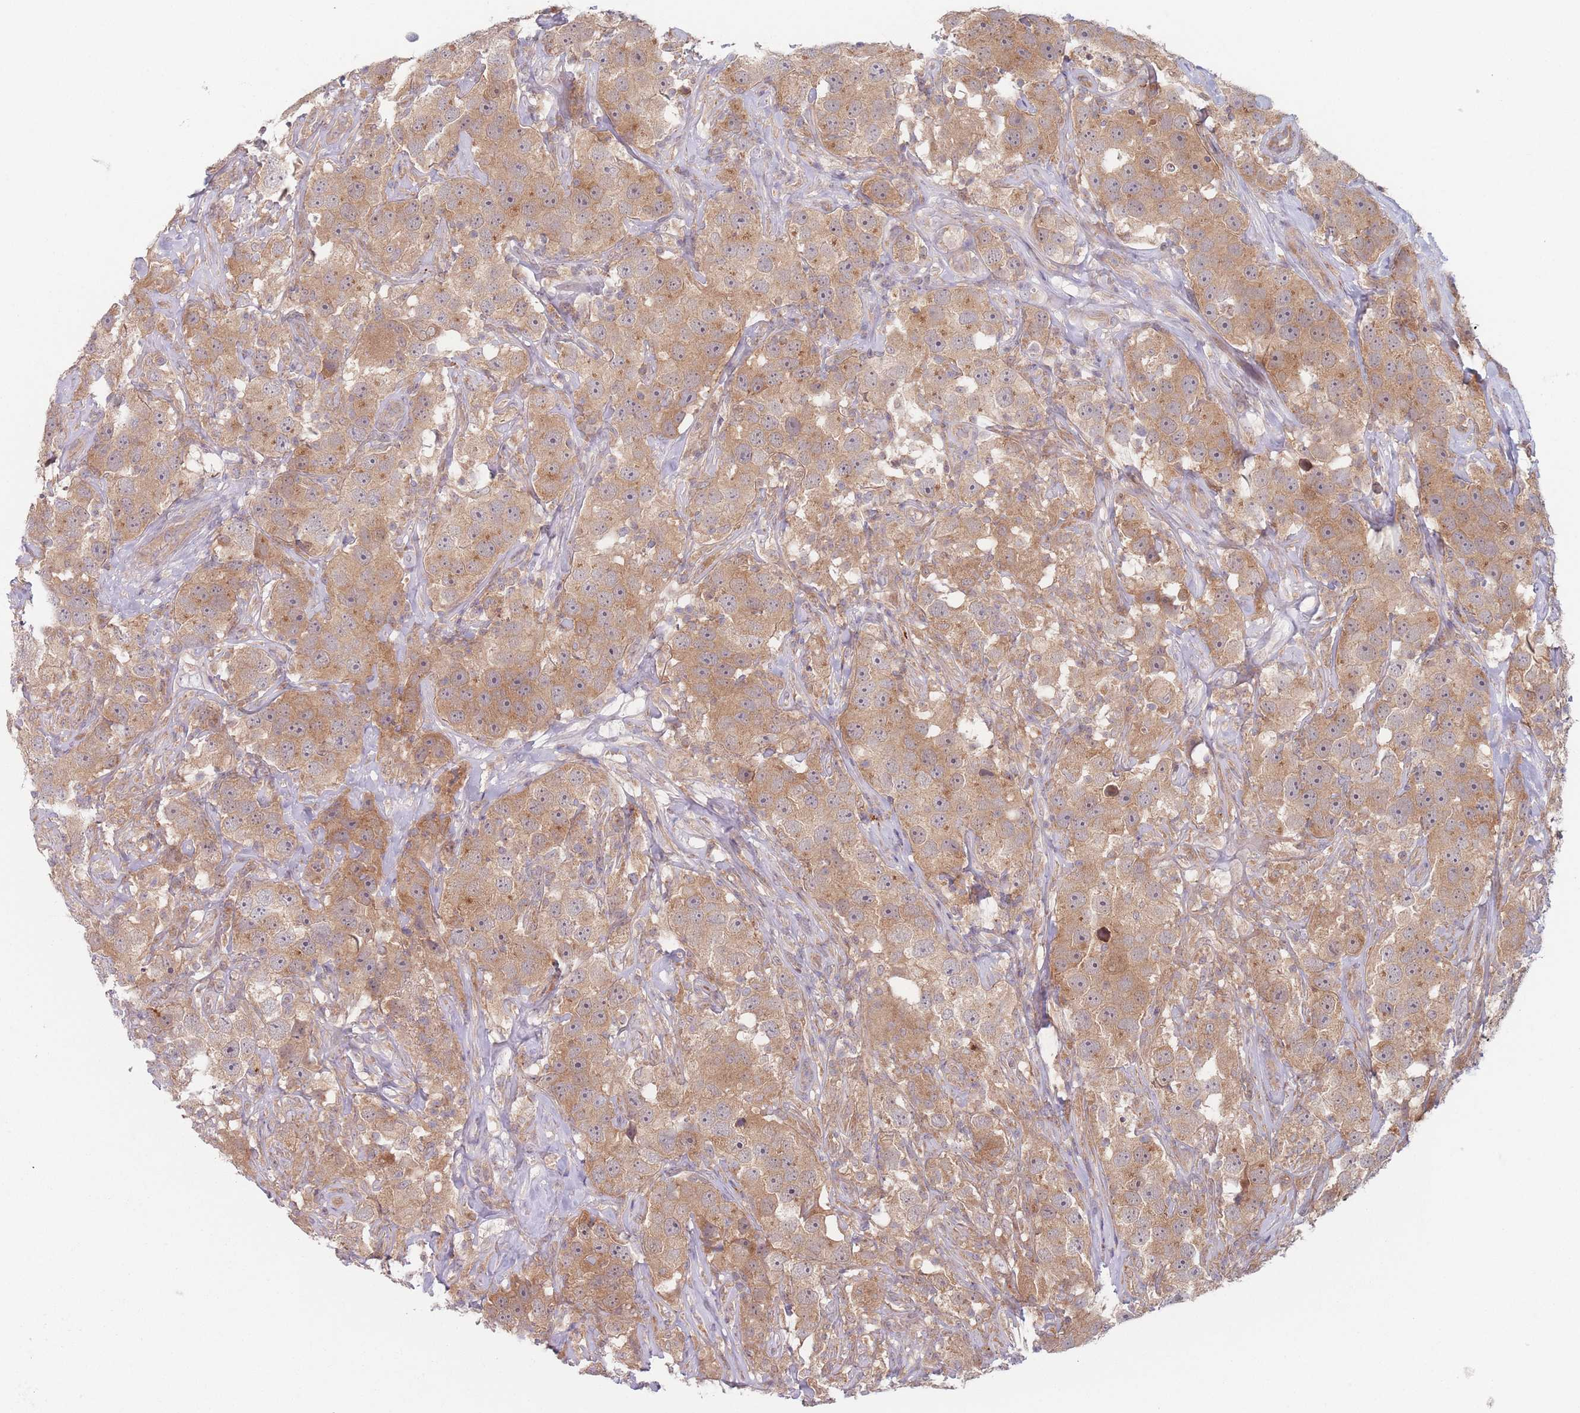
{"staining": {"intensity": "moderate", "quantity": ">75%", "location": "cytoplasmic/membranous"}, "tissue": "testis cancer", "cell_type": "Tumor cells", "image_type": "cancer", "snomed": [{"axis": "morphology", "description": "Seminoma, NOS"}, {"axis": "topography", "description": "Testis"}], "caption": "The image shows a brown stain indicating the presence of a protein in the cytoplasmic/membranous of tumor cells in testis seminoma. The staining was performed using DAB to visualize the protein expression in brown, while the nuclei were stained in blue with hematoxylin (Magnification: 20x).", "gene": "PPM1A", "patient": {"sex": "male", "age": 49}}